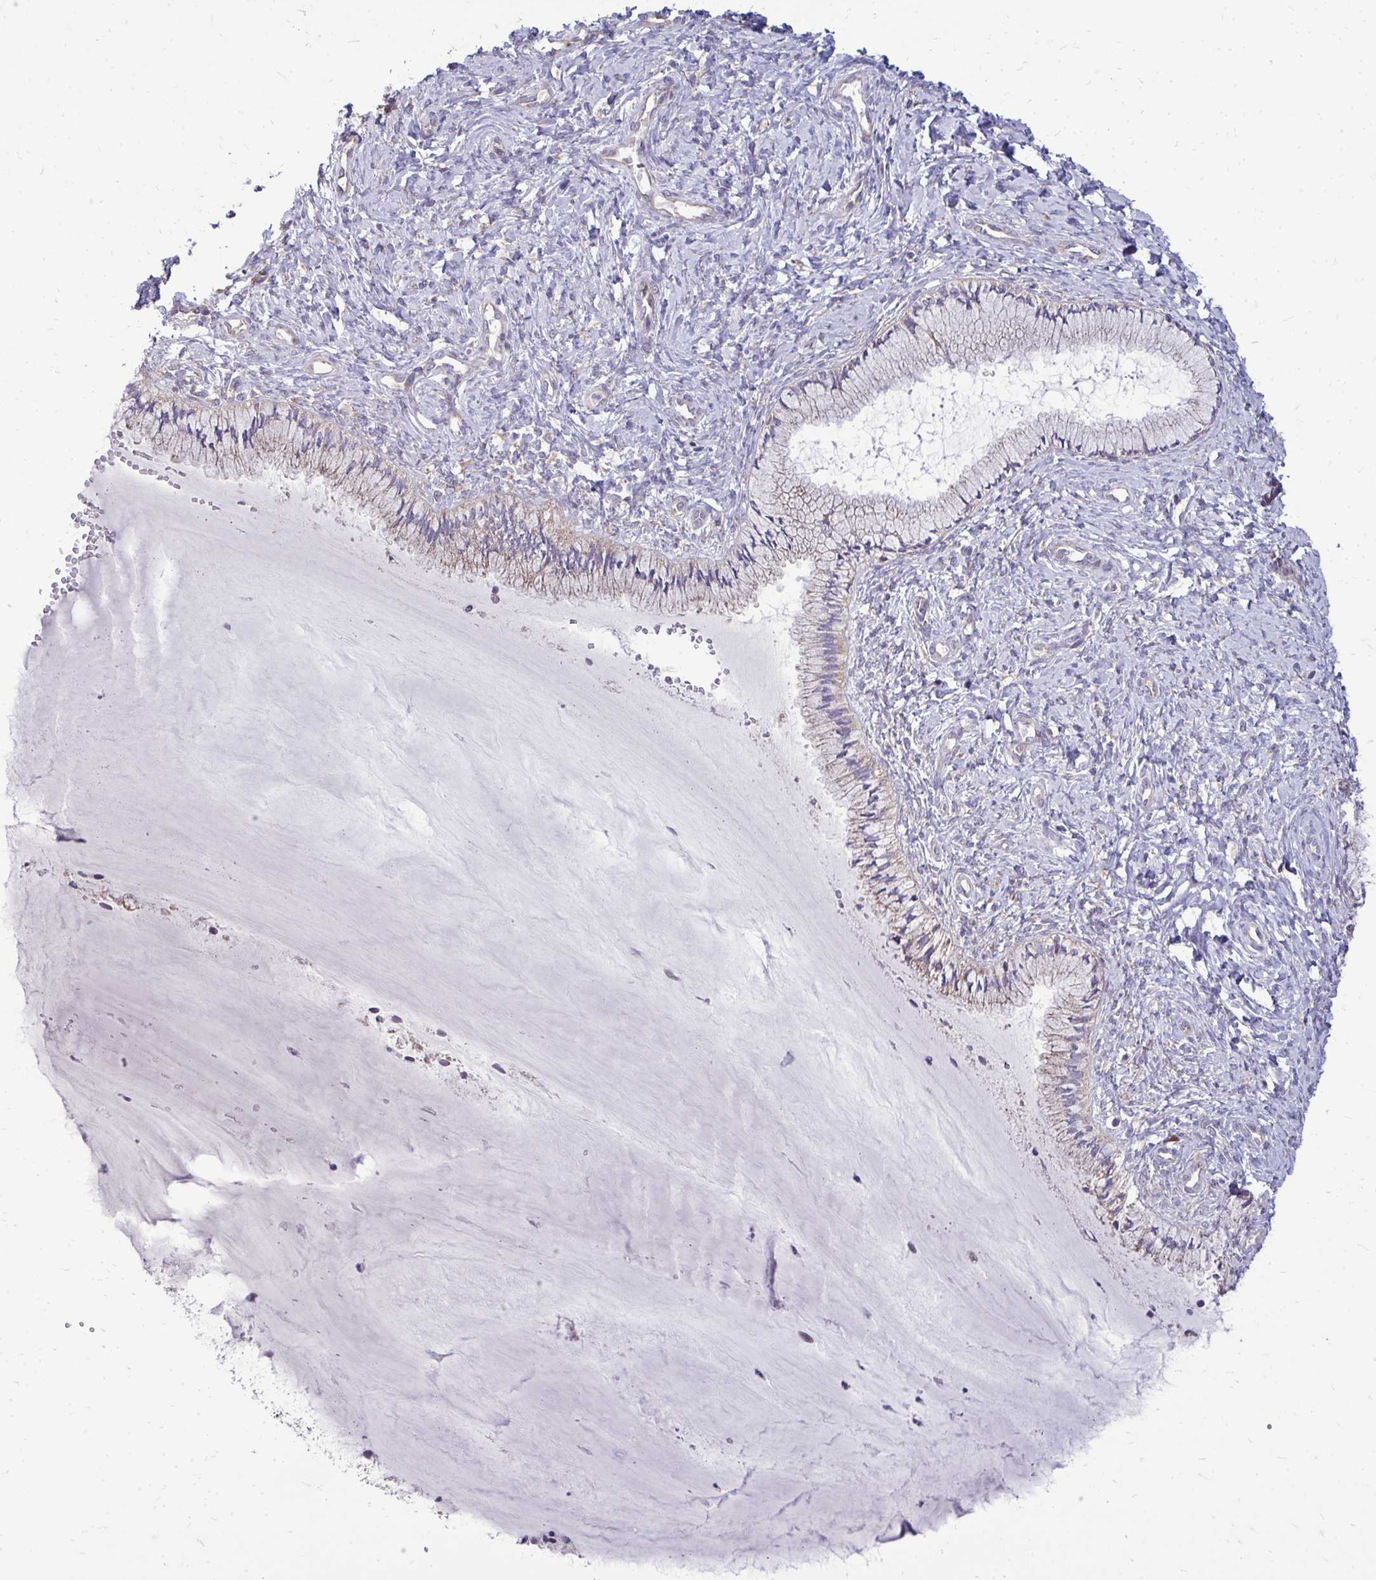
{"staining": {"intensity": "weak", "quantity": "<25%", "location": "cytoplasmic/membranous"}, "tissue": "cervix", "cell_type": "Glandular cells", "image_type": "normal", "snomed": [{"axis": "morphology", "description": "Normal tissue, NOS"}, {"axis": "topography", "description": "Cervix"}], "caption": "Immunohistochemistry (IHC) of unremarkable cervix demonstrates no staining in glandular cells. (DAB immunohistochemistry (IHC) with hematoxylin counter stain).", "gene": "RPLP2", "patient": {"sex": "female", "age": 37}}